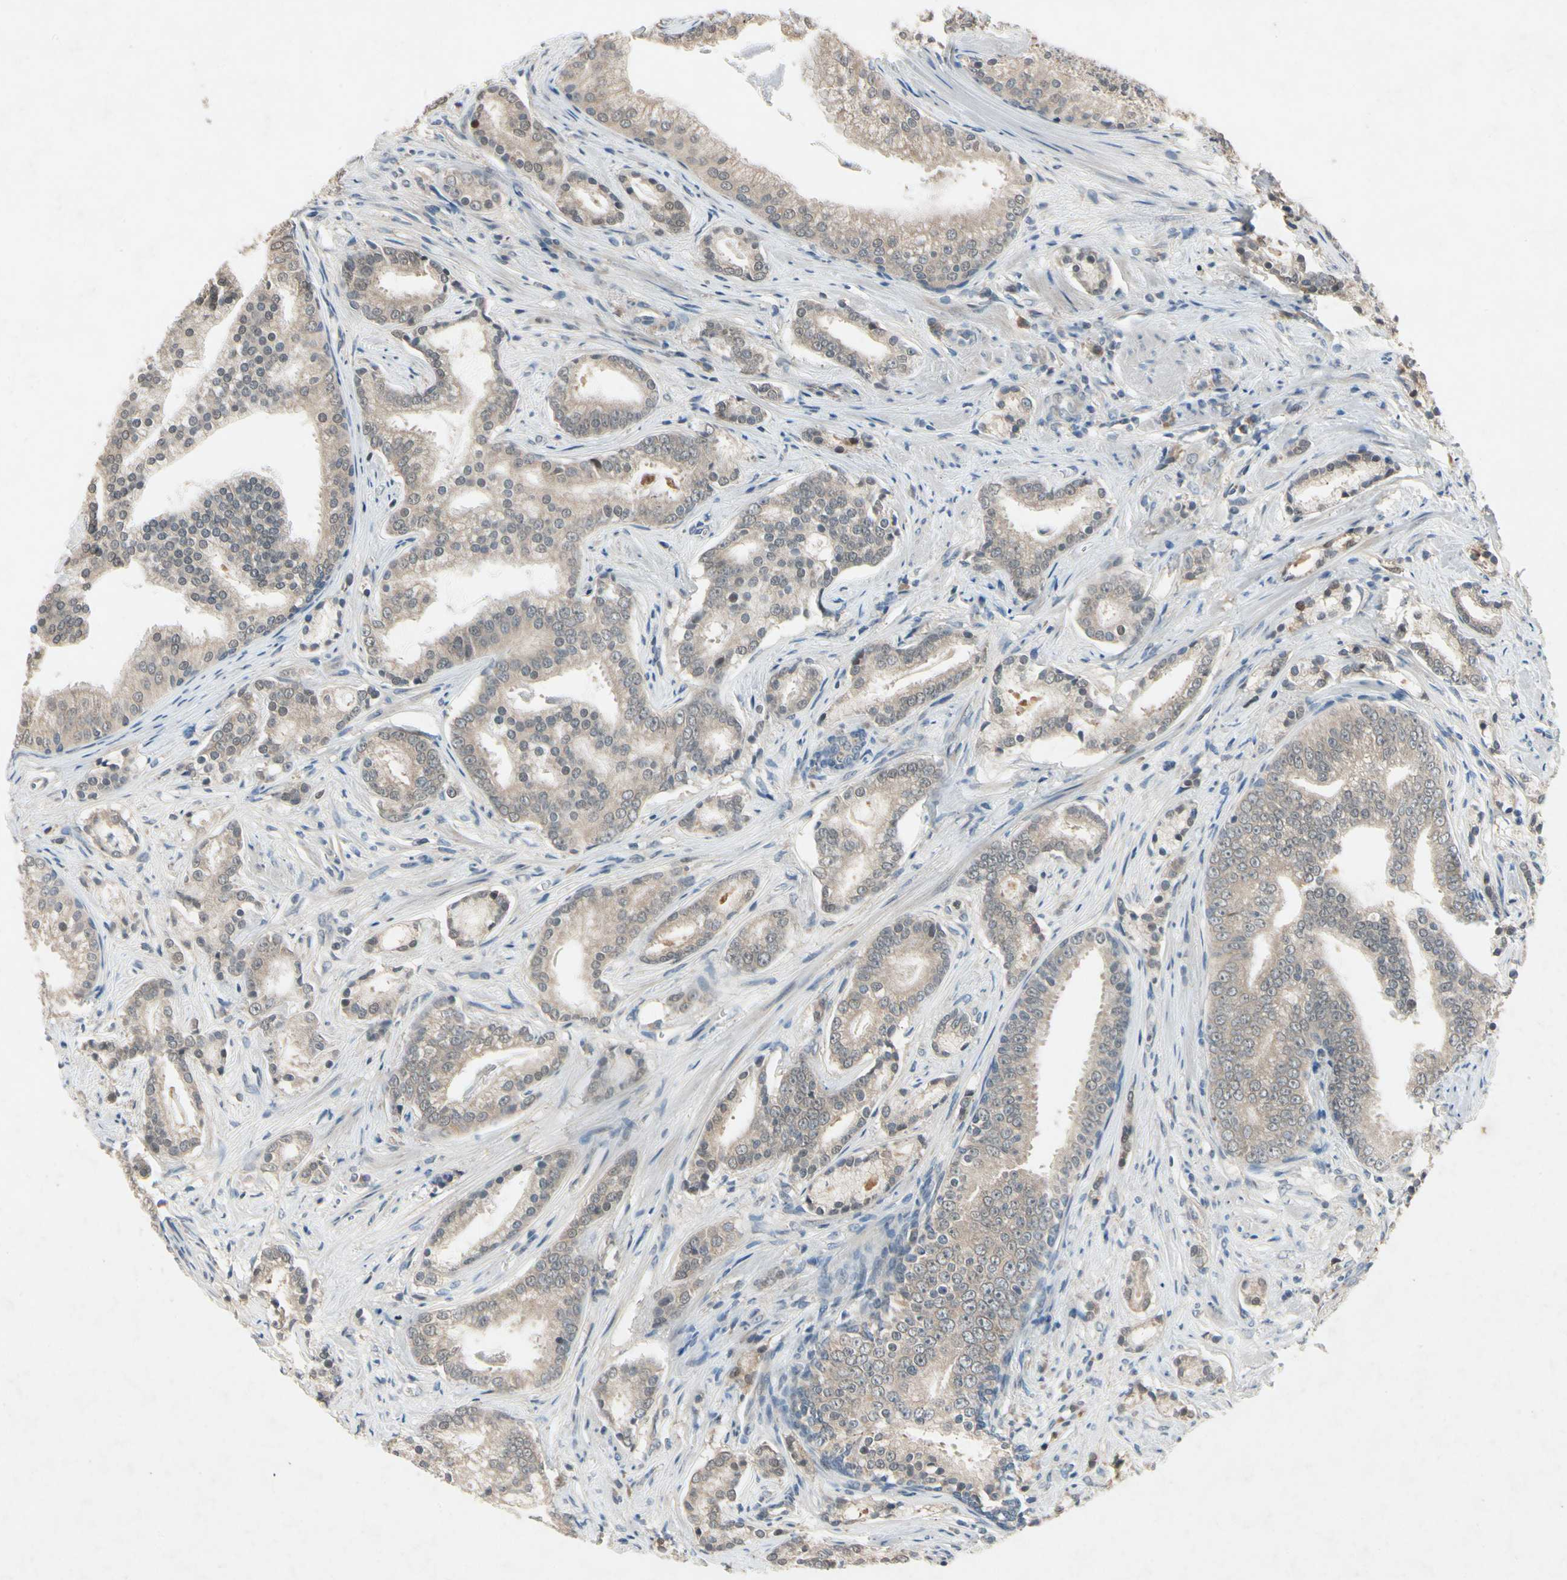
{"staining": {"intensity": "weak", "quantity": ">75%", "location": "cytoplasmic/membranous"}, "tissue": "prostate cancer", "cell_type": "Tumor cells", "image_type": "cancer", "snomed": [{"axis": "morphology", "description": "Adenocarcinoma, Low grade"}, {"axis": "topography", "description": "Prostate"}], "caption": "Protein positivity by immunohistochemistry (IHC) shows weak cytoplasmic/membranous positivity in approximately >75% of tumor cells in adenocarcinoma (low-grade) (prostate). (IHC, brightfield microscopy, high magnification).", "gene": "DPY19L3", "patient": {"sex": "male", "age": 58}}